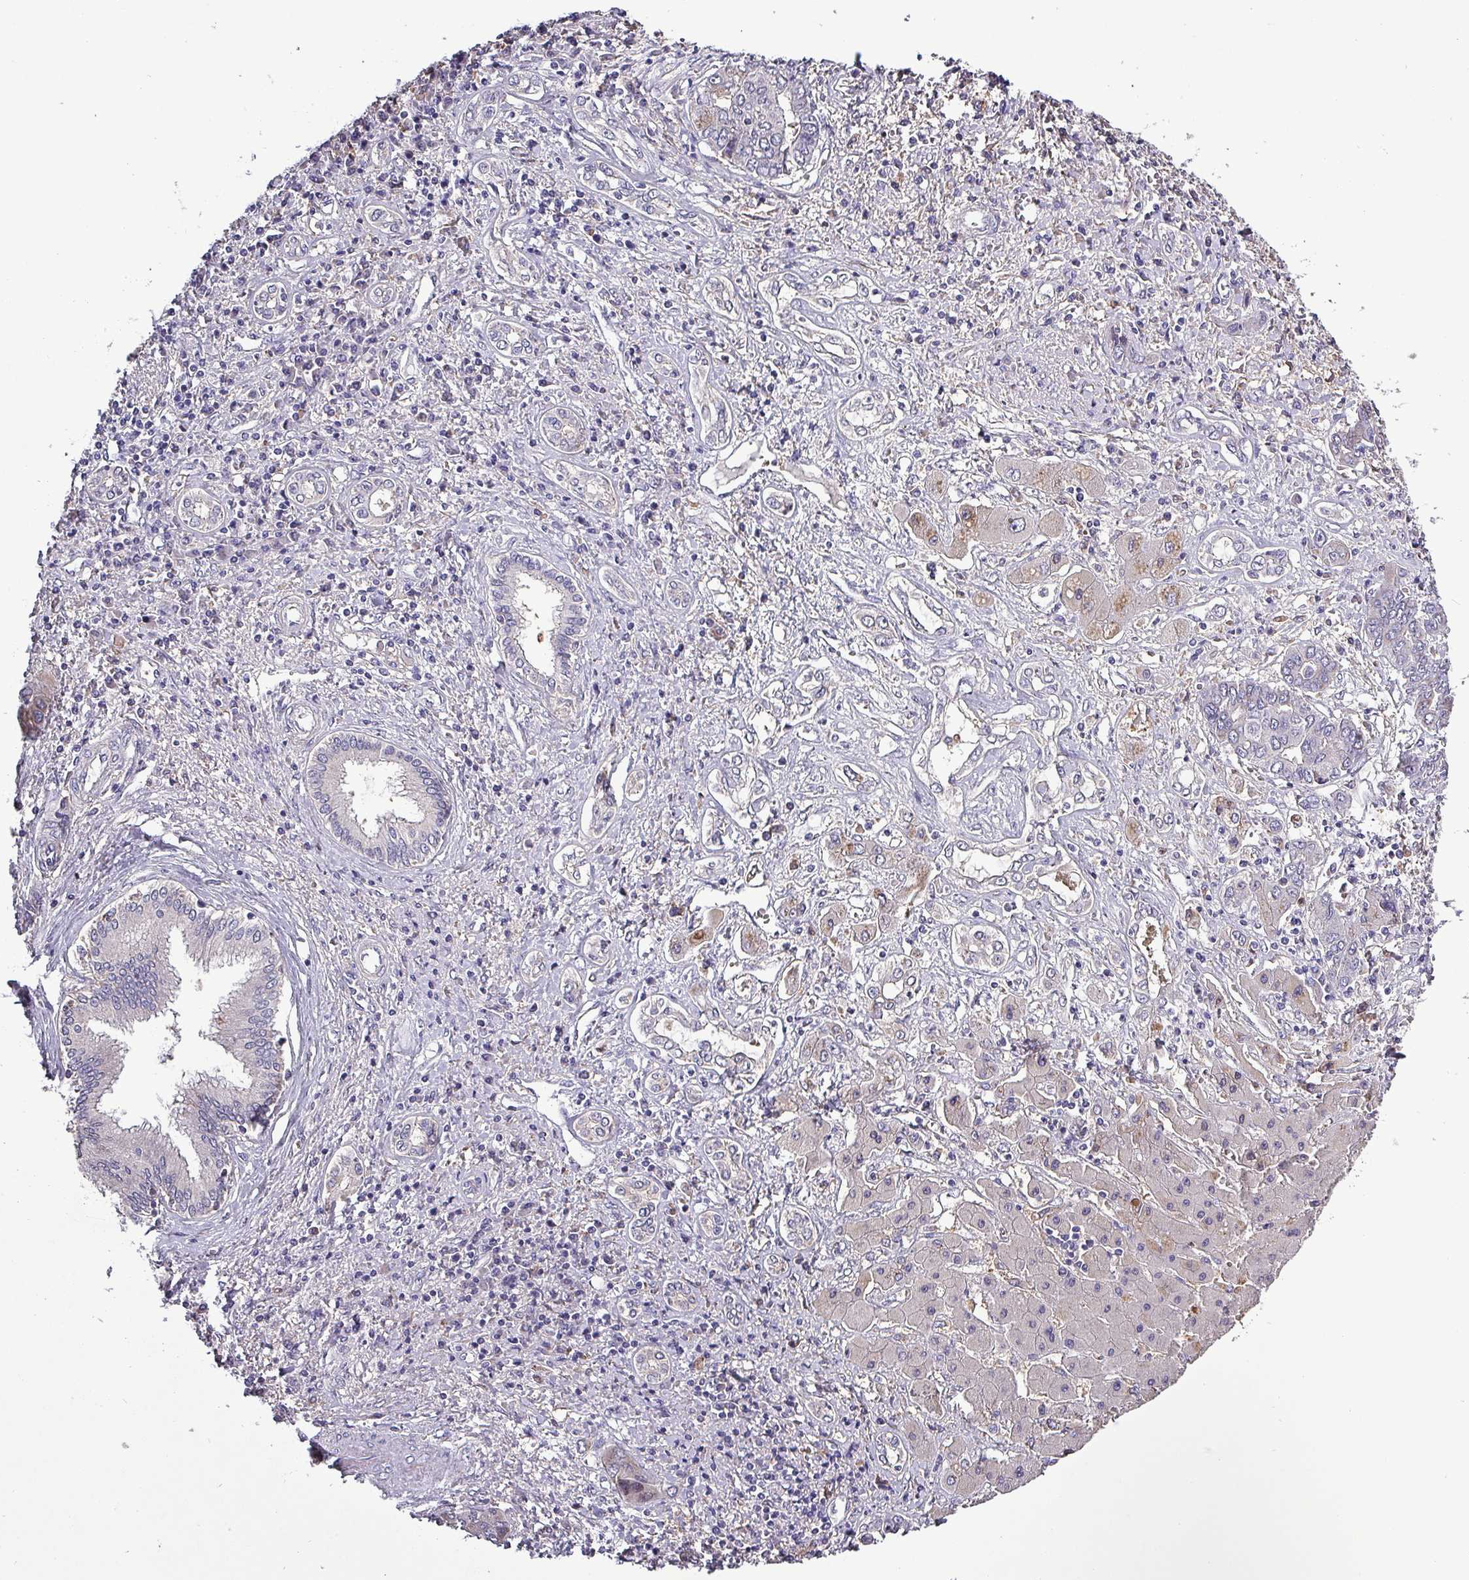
{"staining": {"intensity": "negative", "quantity": "none", "location": "none"}, "tissue": "liver cancer", "cell_type": "Tumor cells", "image_type": "cancer", "snomed": [{"axis": "morphology", "description": "Cholangiocarcinoma"}, {"axis": "topography", "description": "Liver"}], "caption": "Liver cholangiocarcinoma stained for a protein using IHC demonstrates no staining tumor cells.", "gene": "HTRA4", "patient": {"sex": "male", "age": 67}}